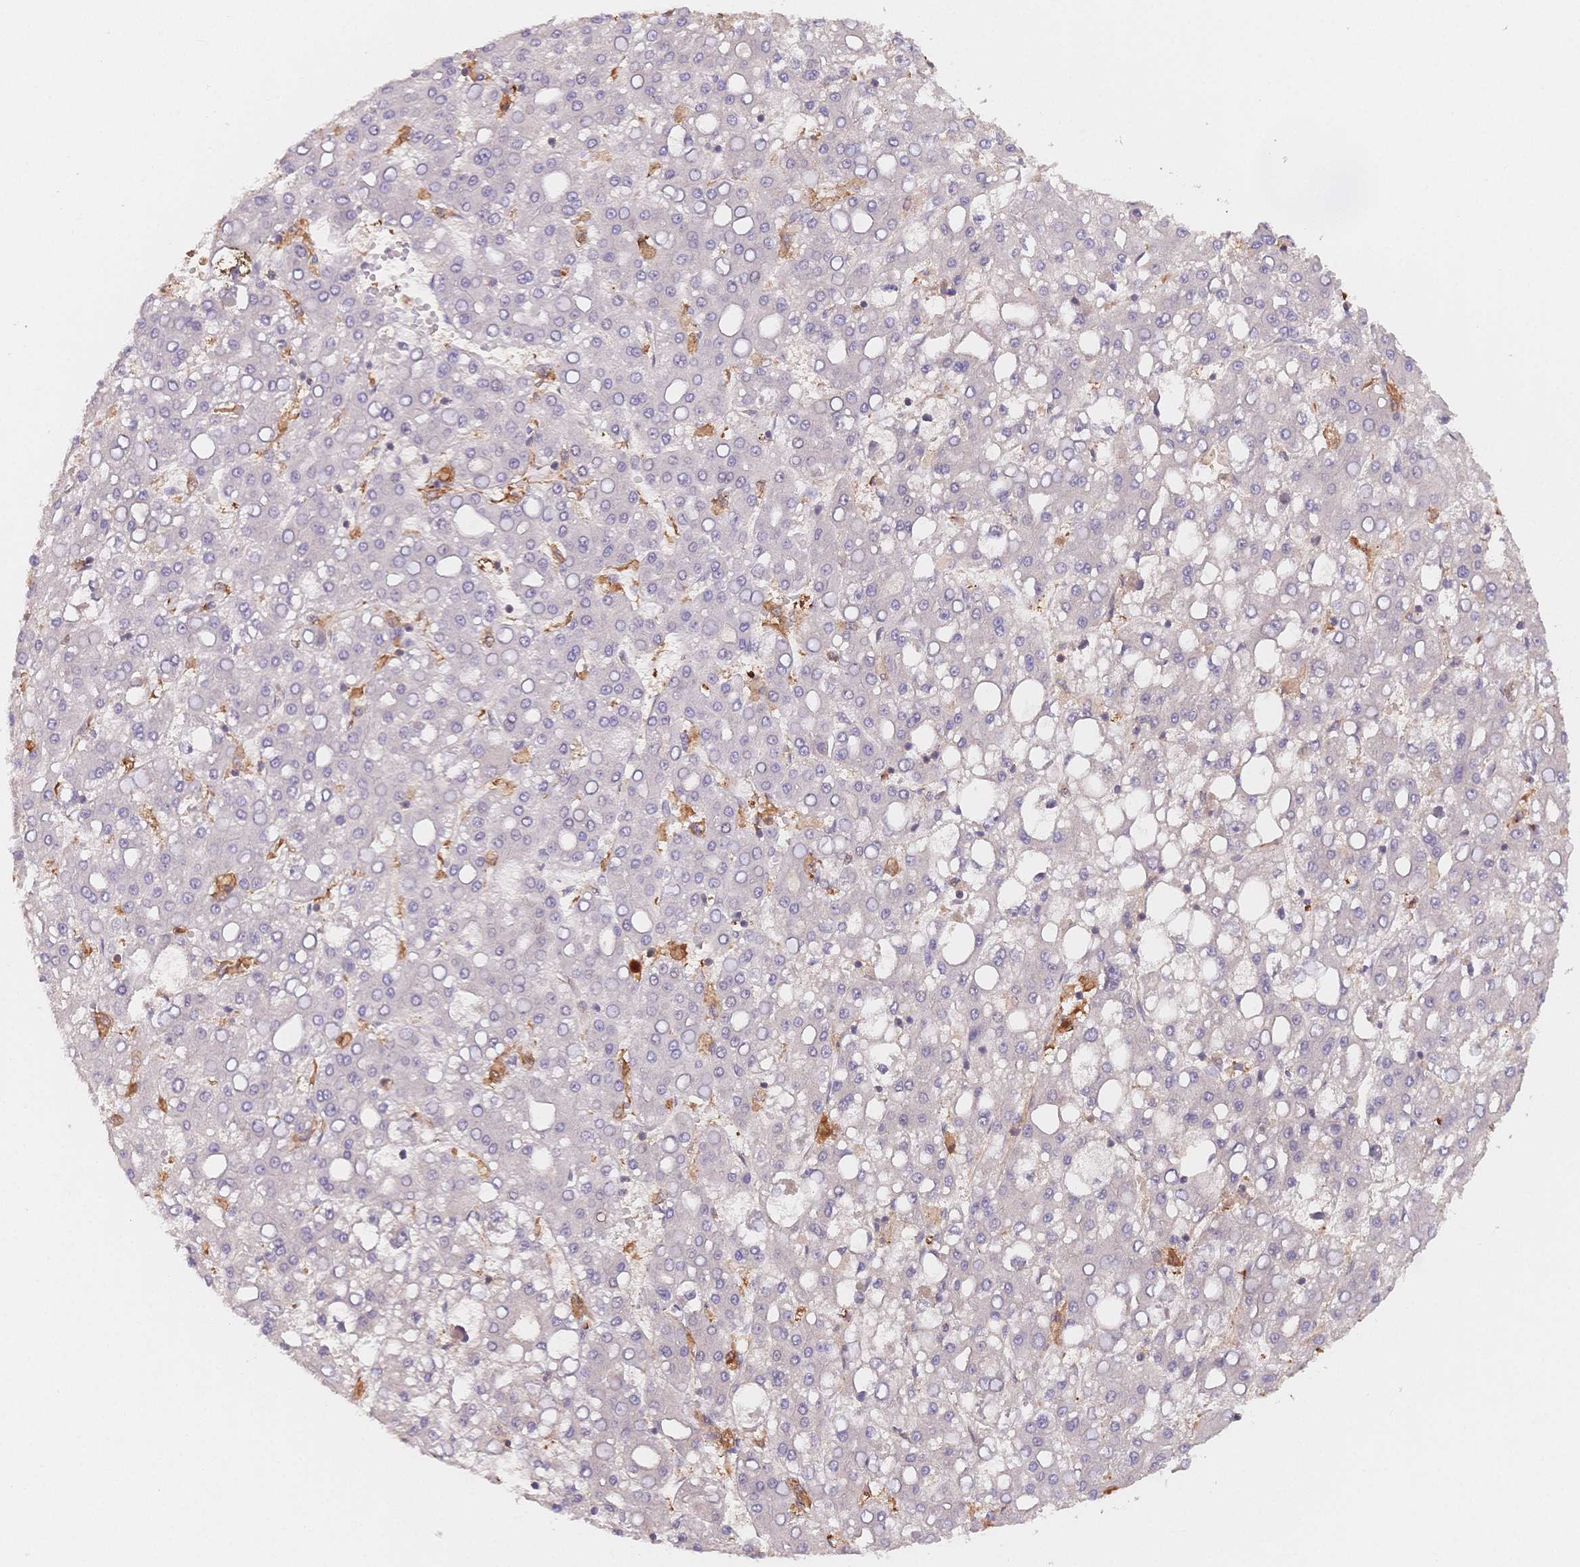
{"staining": {"intensity": "negative", "quantity": "none", "location": "none"}, "tissue": "liver cancer", "cell_type": "Tumor cells", "image_type": "cancer", "snomed": [{"axis": "morphology", "description": "Carcinoma, Hepatocellular, NOS"}, {"axis": "topography", "description": "Liver"}], "caption": "Hepatocellular carcinoma (liver) was stained to show a protein in brown. There is no significant positivity in tumor cells.", "gene": "C12orf75", "patient": {"sex": "male", "age": 65}}